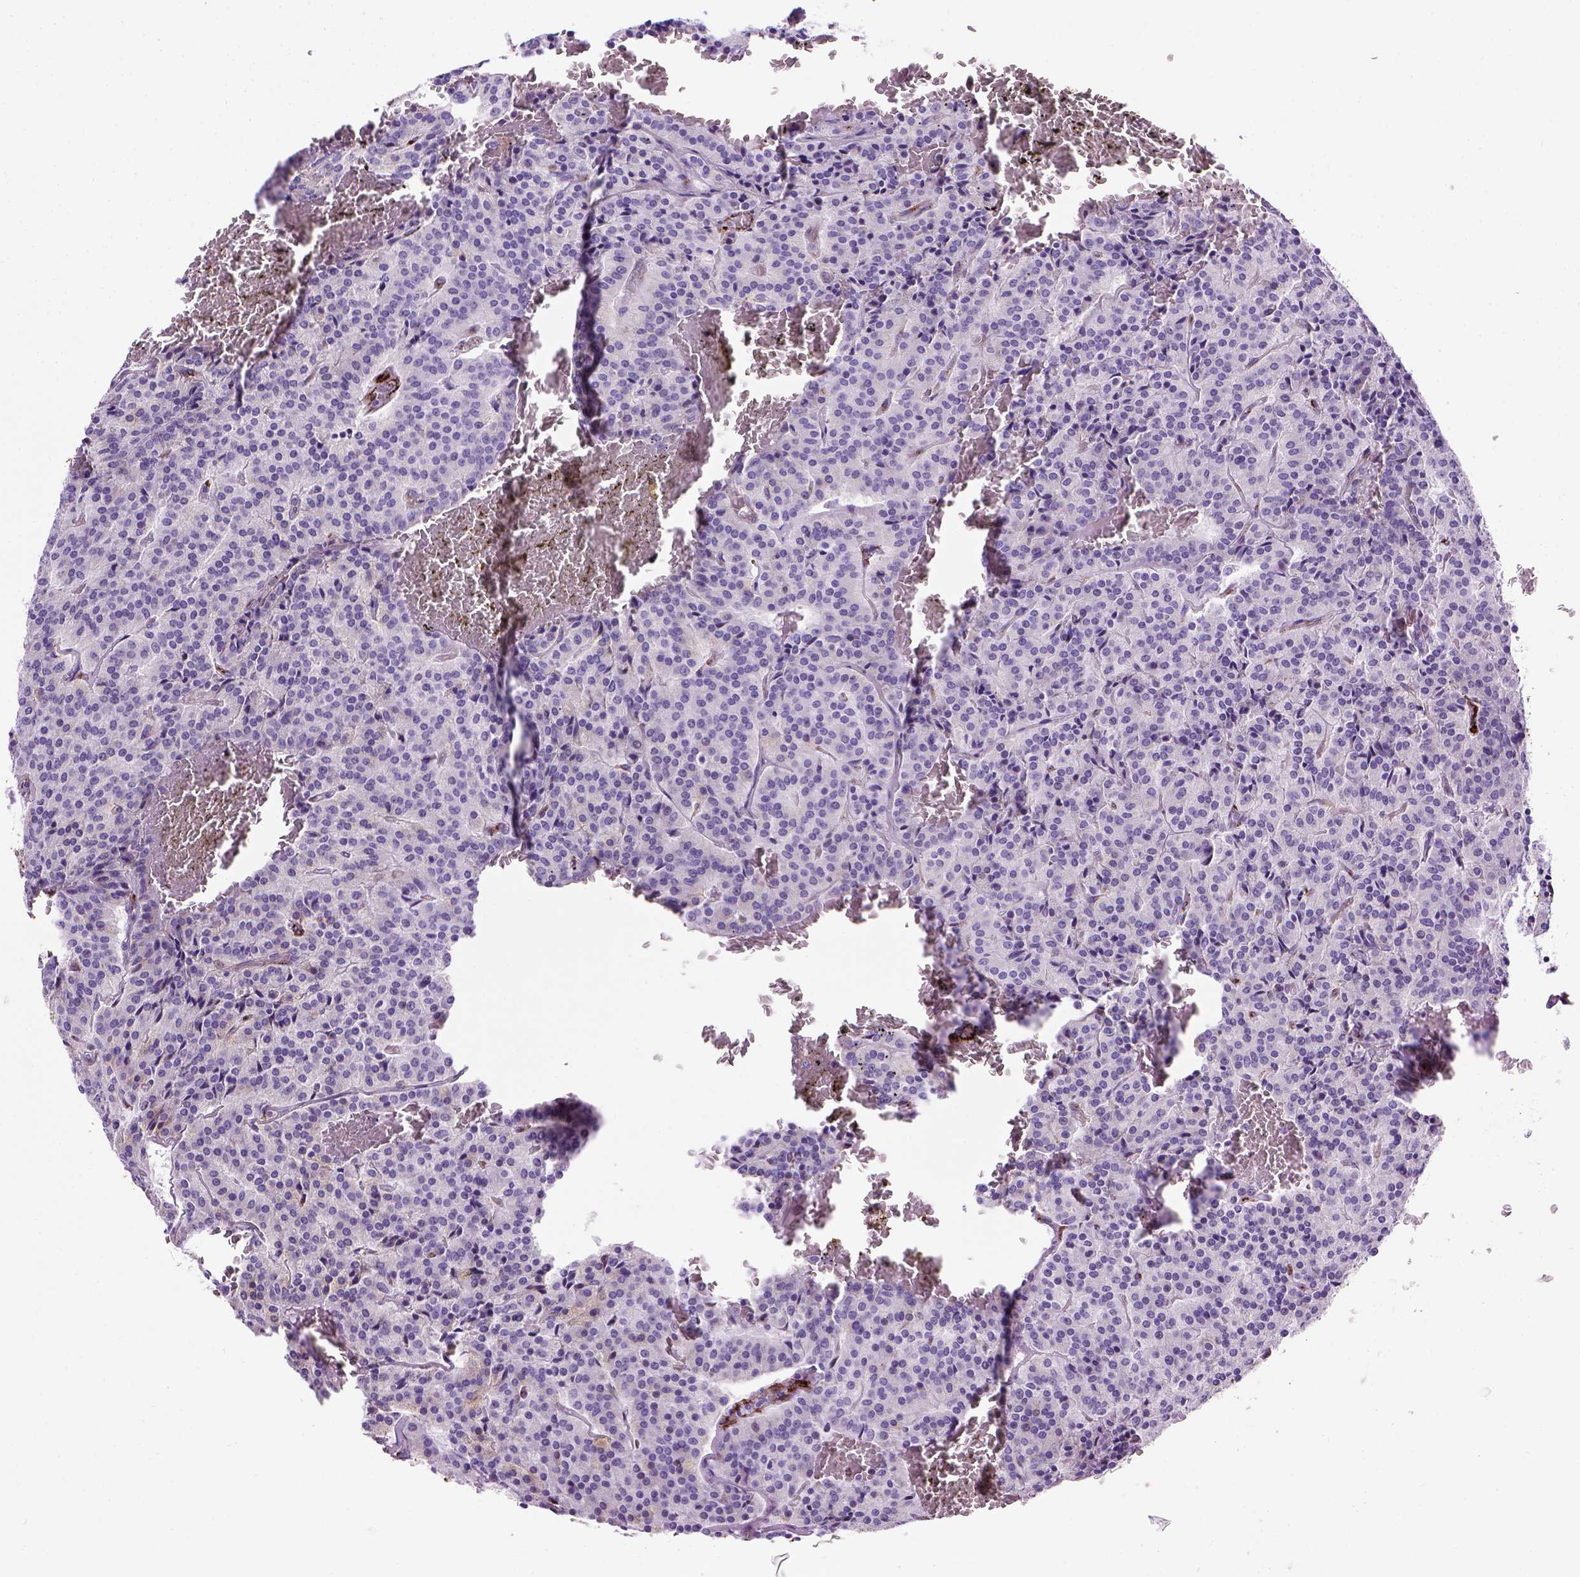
{"staining": {"intensity": "negative", "quantity": "none", "location": "none"}, "tissue": "carcinoid", "cell_type": "Tumor cells", "image_type": "cancer", "snomed": [{"axis": "morphology", "description": "Carcinoid, malignant, NOS"}, {"axis": "topography", "description": "Lung"}], "caption": "The image displays no significant expression in tumor cells of carcinoid (malignant). Nuclei are stained in blue.", "gene": "VWF", "patient": {"sex": "male", "age": 70}}